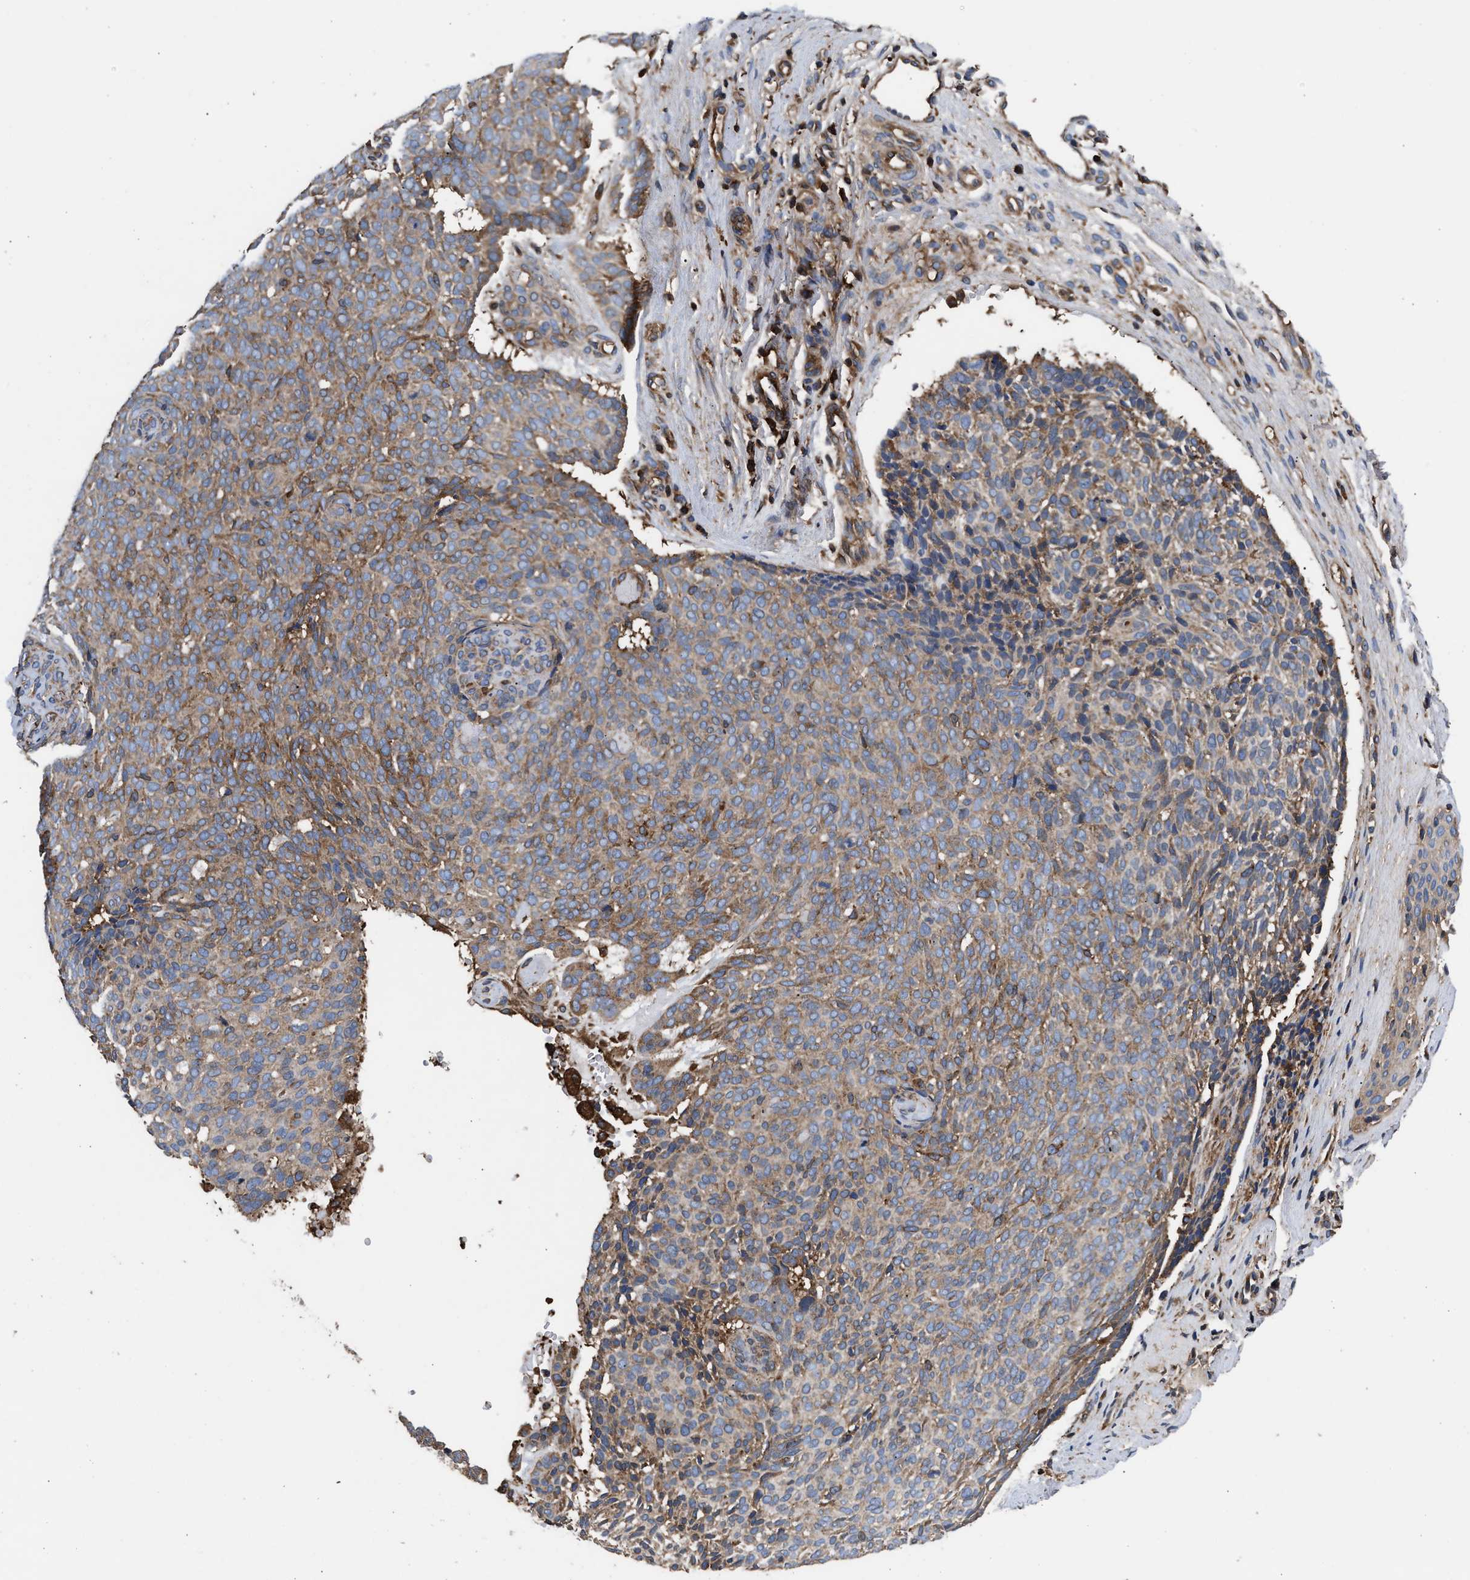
{"staining": {"intensity": "moderate", "quantity": "25%-75%", "location": "cytoplasmic/membranous"}, "tissue": "skin cancer", "cell_type": "Tumor cells", "image_type": "cancer", "snomed": [{"axis": "morphology", "description": "Basal cell carcinoma"}, {"axis": "topography", "description": "Skin"}], "caption": "Tumor cells show medium levels of moderate cytoplasmic/membranous expression in about 25%-75% of cells in human skin basal cell carcinoma.", "gene": "KYAT1", "patient": {"sex": "male", "age": 61}}